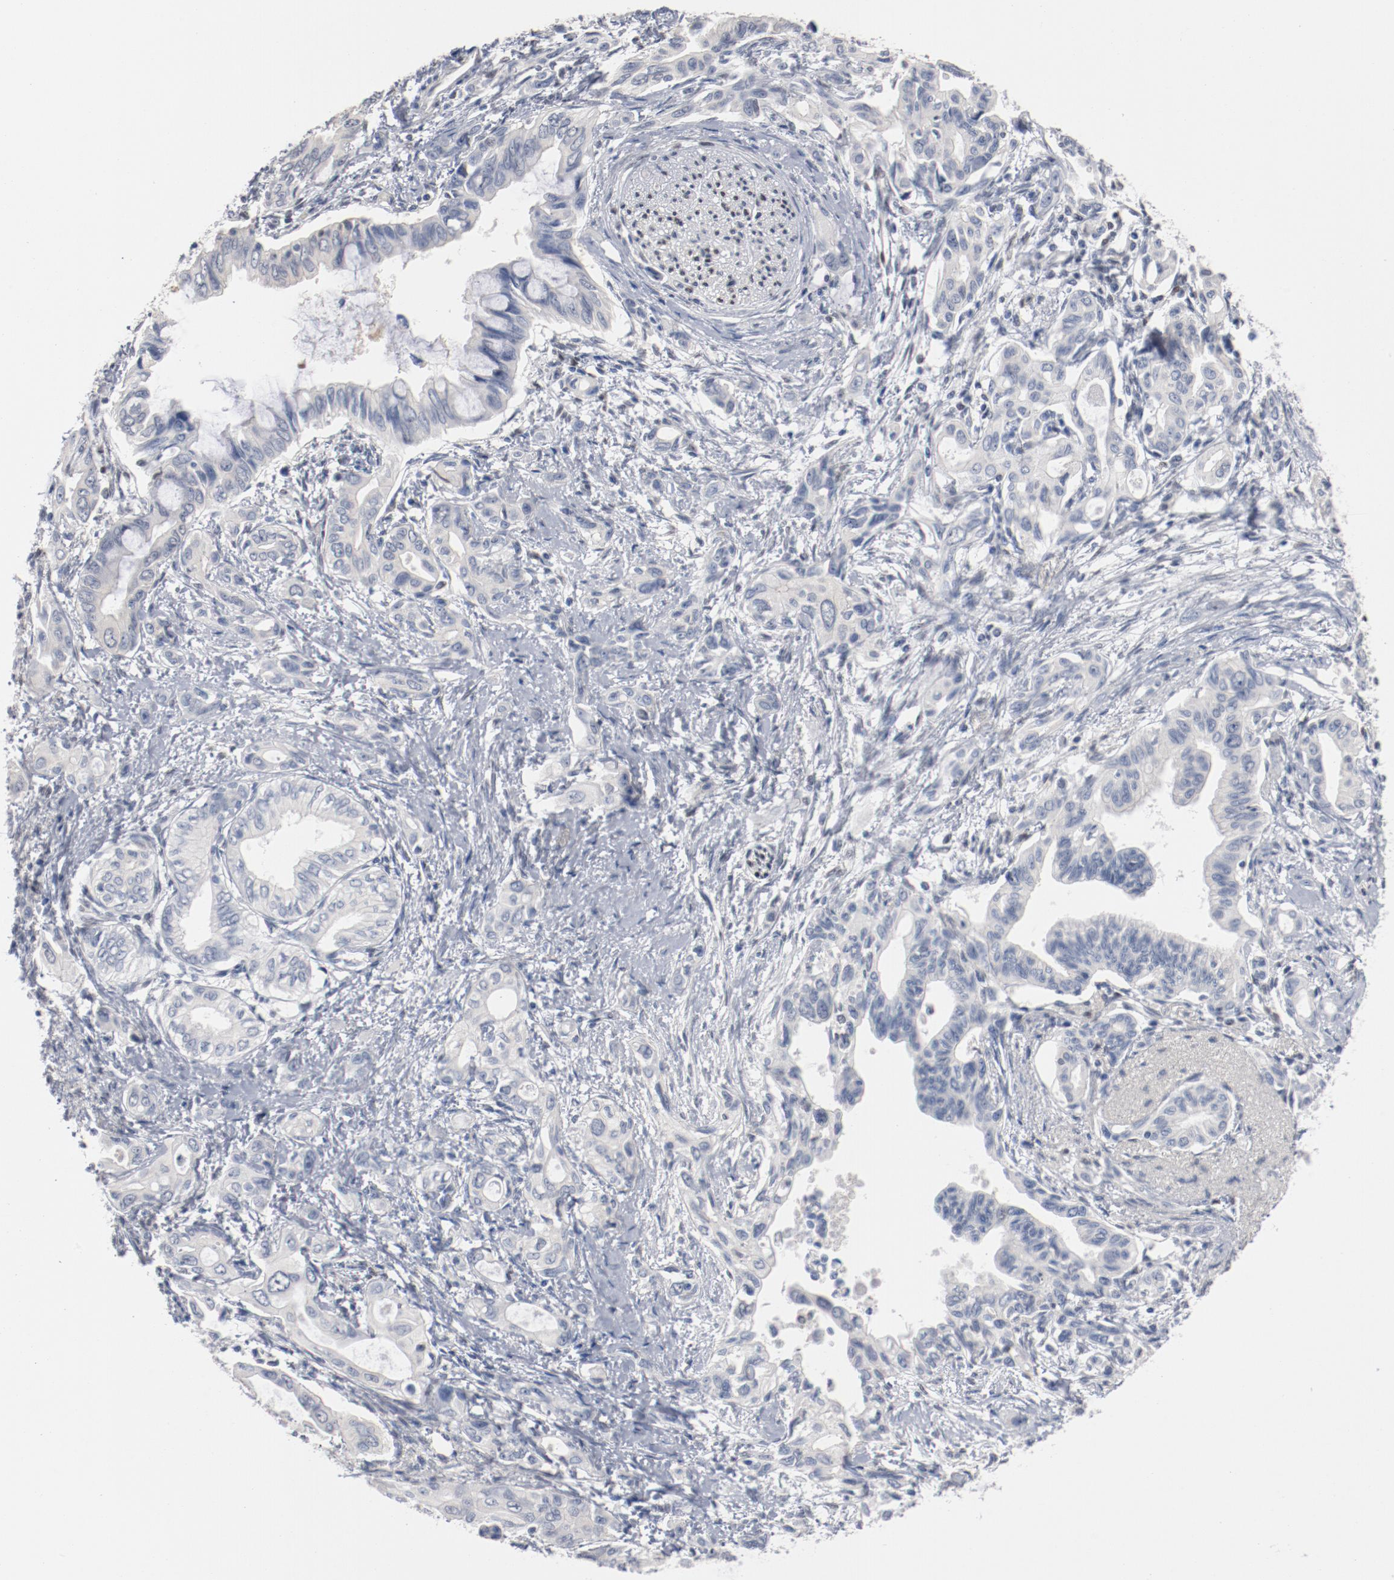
{"staining": {"intensity": "negative", "quantity": "none", "location": "none"}, "tissue": "pancreatic cancer", "cell_type": "Tumor cells", "image_type": "cancer", "snomed": [{"axis": "morphology", "description": "Adenocarcinoma, NOS"}, {"axis": "topography", "description": "Pancreas"}], "caption": "A high-resolution histopathology image shows immunohistochemistry (IHC) staining of adenocarcinoma (pancreatic), which displays no significant positivity in tumor cells. Brightfield microscopy of immunohistochemistry stained with DAB (brown) and hematoxylin (blue), captured at high magnification.", "gene": "ZEB2", "patient": {"sex": "female", "age": 60}}